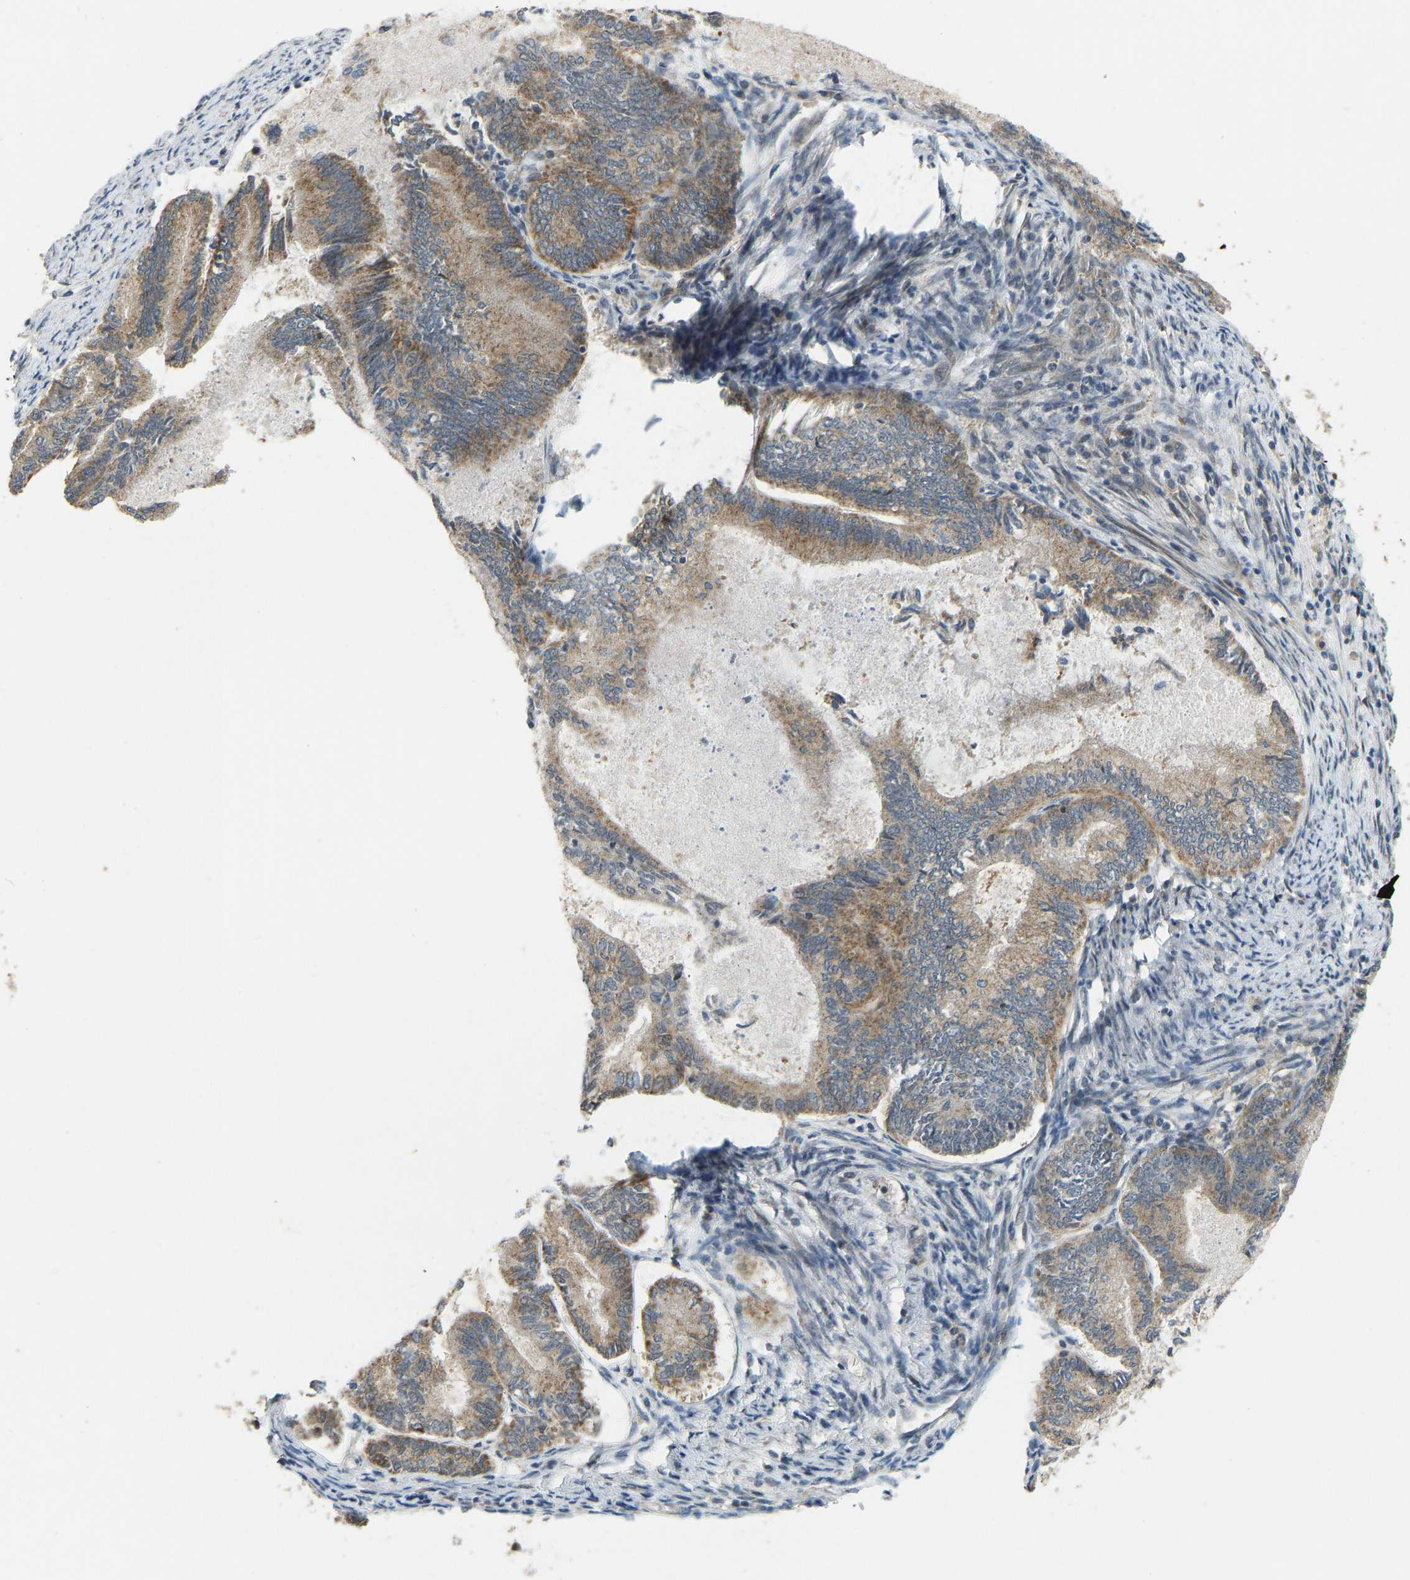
{"staining": {"intensity": "moderate", "quantity": ">75%", "location": "cytoplasmic/membranous"}, "tissue": "endometrial cancer", "cell_type": "Tumor cells", "image_type": "cancer", "snomed": [{"axis": "morphology", "description": "Adenocarcinoma, NOS"}, {"axis": "topography", "description": "Endometrium"}], "caption": "Immunohistochemistry image of human endometrial adenocarcinoma stained for a protein (brown), which displays medium levels of moderate cytoplasmic/membranous staining in about >75% of tumor cells.", "gene": "ACADS", "patient": {"sex": "female", "age": 86}}